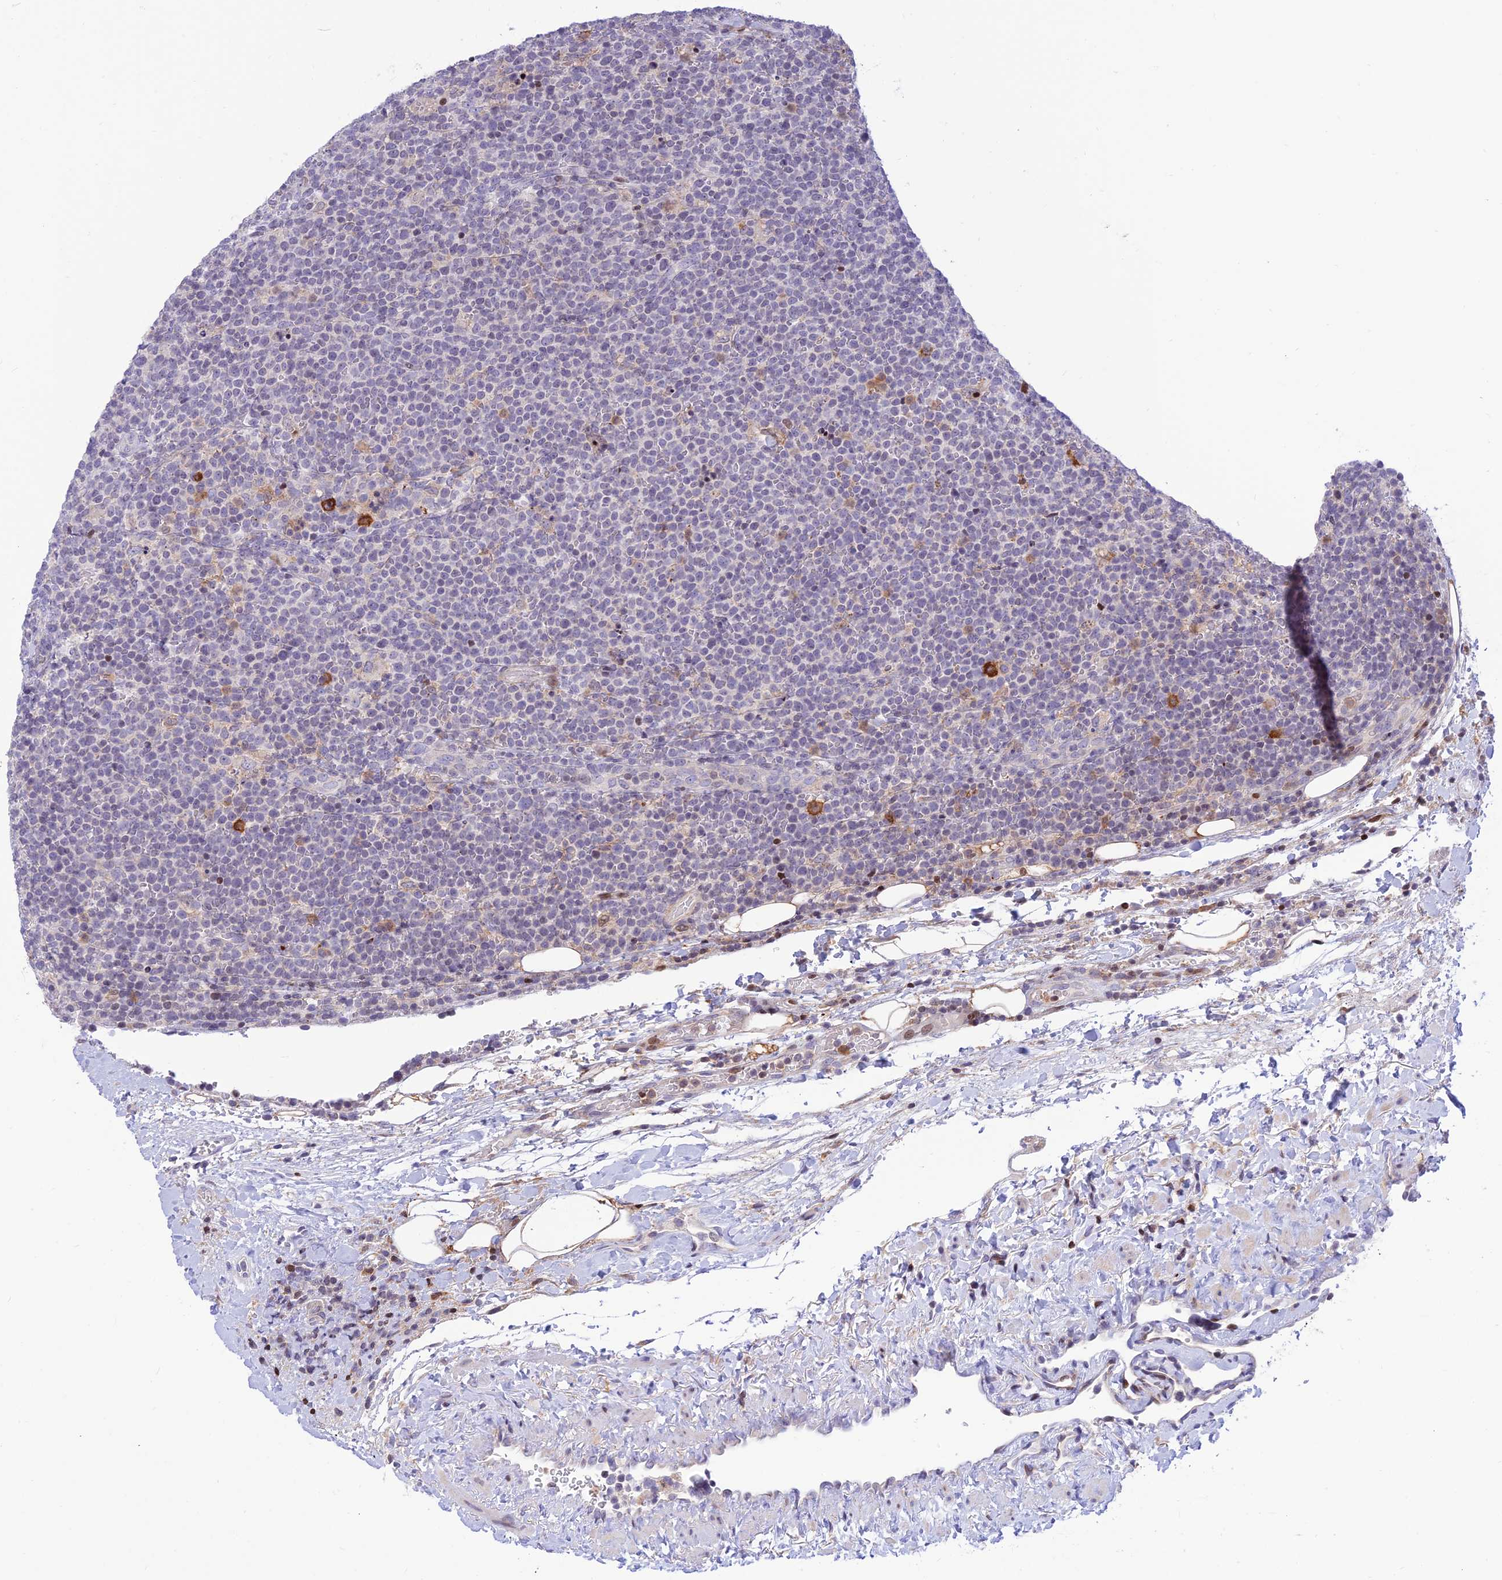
{"staining": {"intensity": "negative", "quantity": "none", "location": "none"}, "tissue": "lymphoma", "cell_type": "Tumor cells", "image_type": "cancer", "snomed": [{"axis": "morphology", "description": "Malignant lymphoma, non-Hodgkin's type, High grade"}, {"axis": "topography", "description": "Lymph node"}], "caption": "High magnification brightfield microscopy of lymphoma stained with DAB (3,3'-diaminobenzidine) (brown) and counterstained with hematoxylin (blue): tumor cells show no significant positivity. (Brightfield microscopy of DAB IHC at high magnification).", "gene": "FAM186B", "patient": {"sex": "male", "age": 61}}